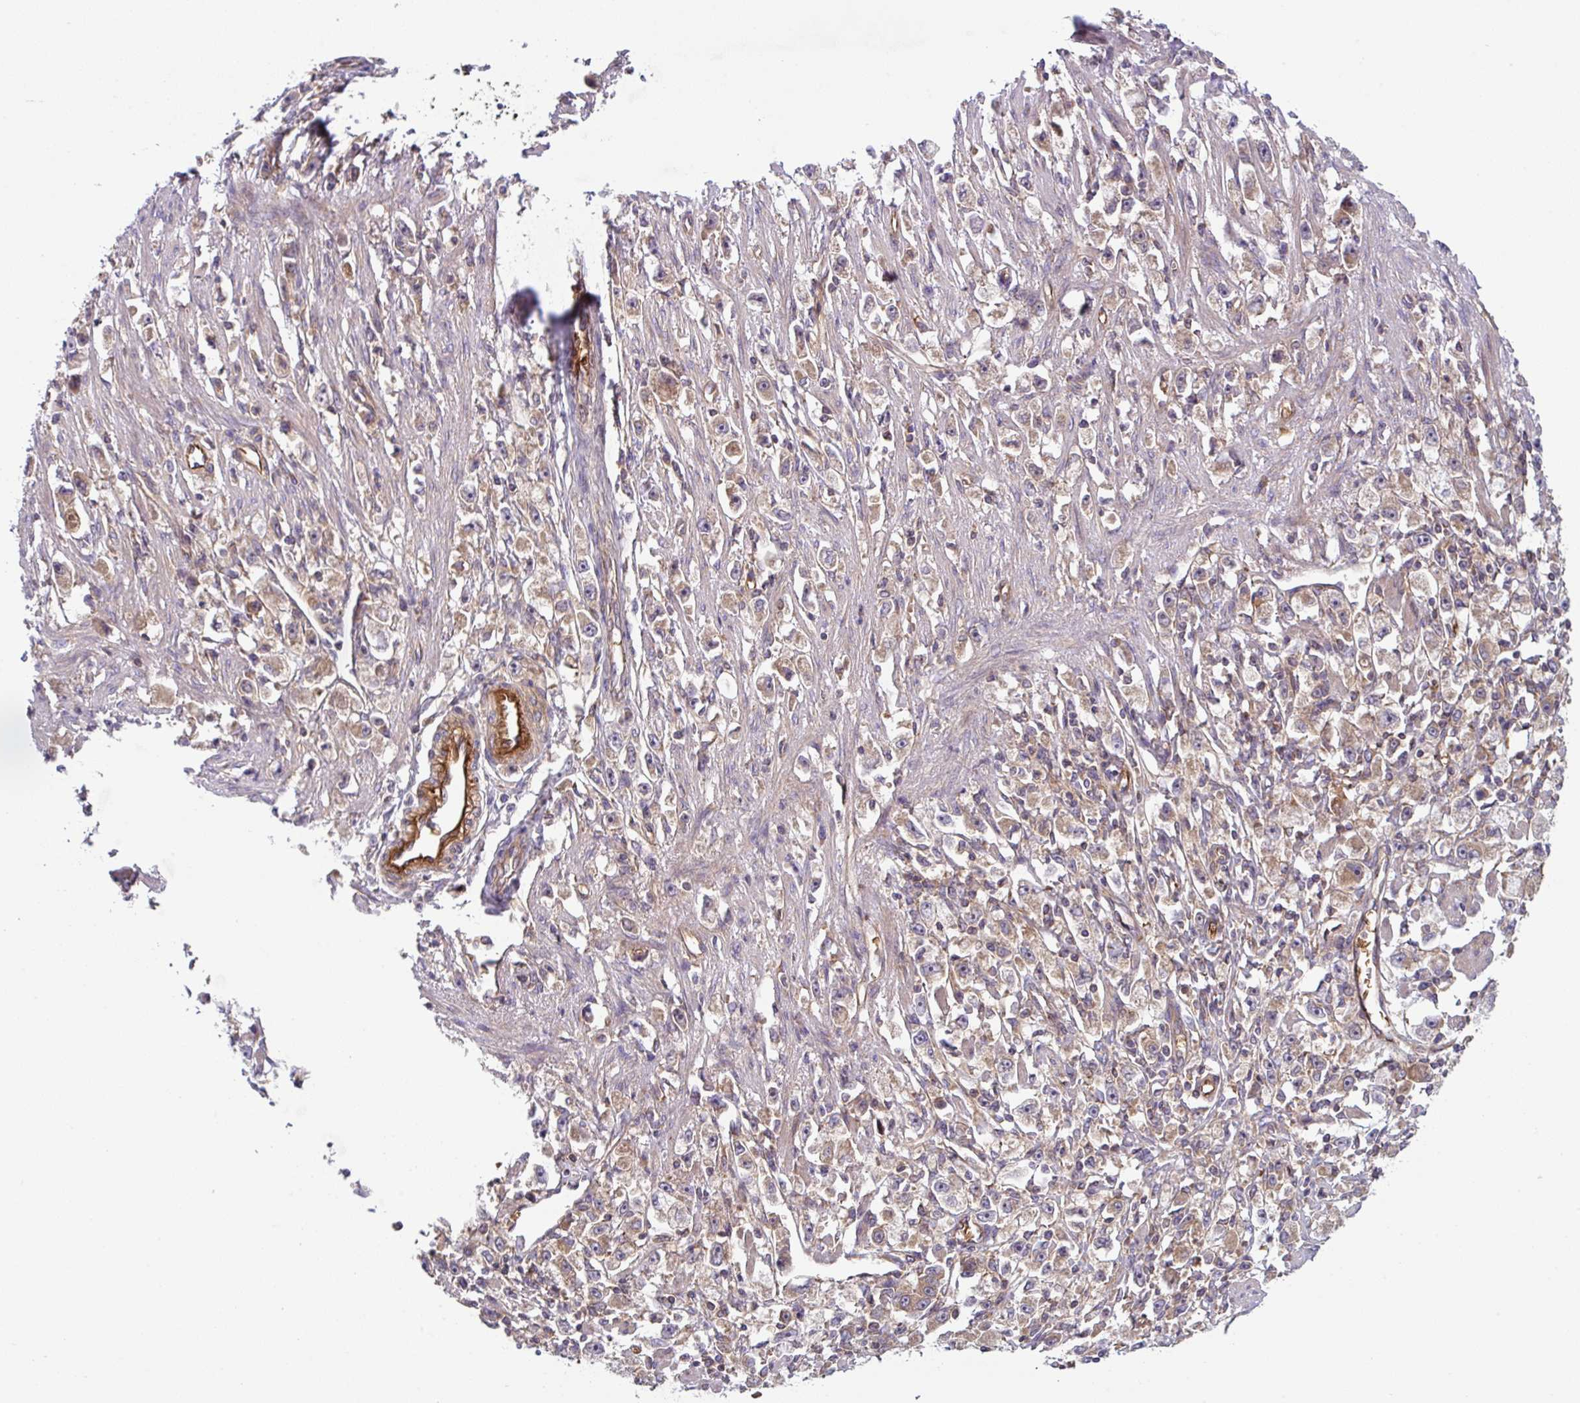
{"staining": {"intensity": "weak", "quantity": ">75%", "location": "cytoplasmic/membranous"}, "tissue": "stomach cancer", "cell_type": "Tumor cells", "image_type": "cancer", "snomed": [{"axis": "morphology", "description": "Adenocarcinoma, NOS"}, {"axis": "topography", "description": "Stomach"}], "caption": "Immunohistochemistry (IHC) histopathology image of human stomach adenocarcinoma stained for a protein (brown), which shows low levels of weak cytoplasmic/membranous staining in approximately >75% of tumor cells.", "gene": "APOBEC3D", "patient": {"sex": "female", "age": 59}}